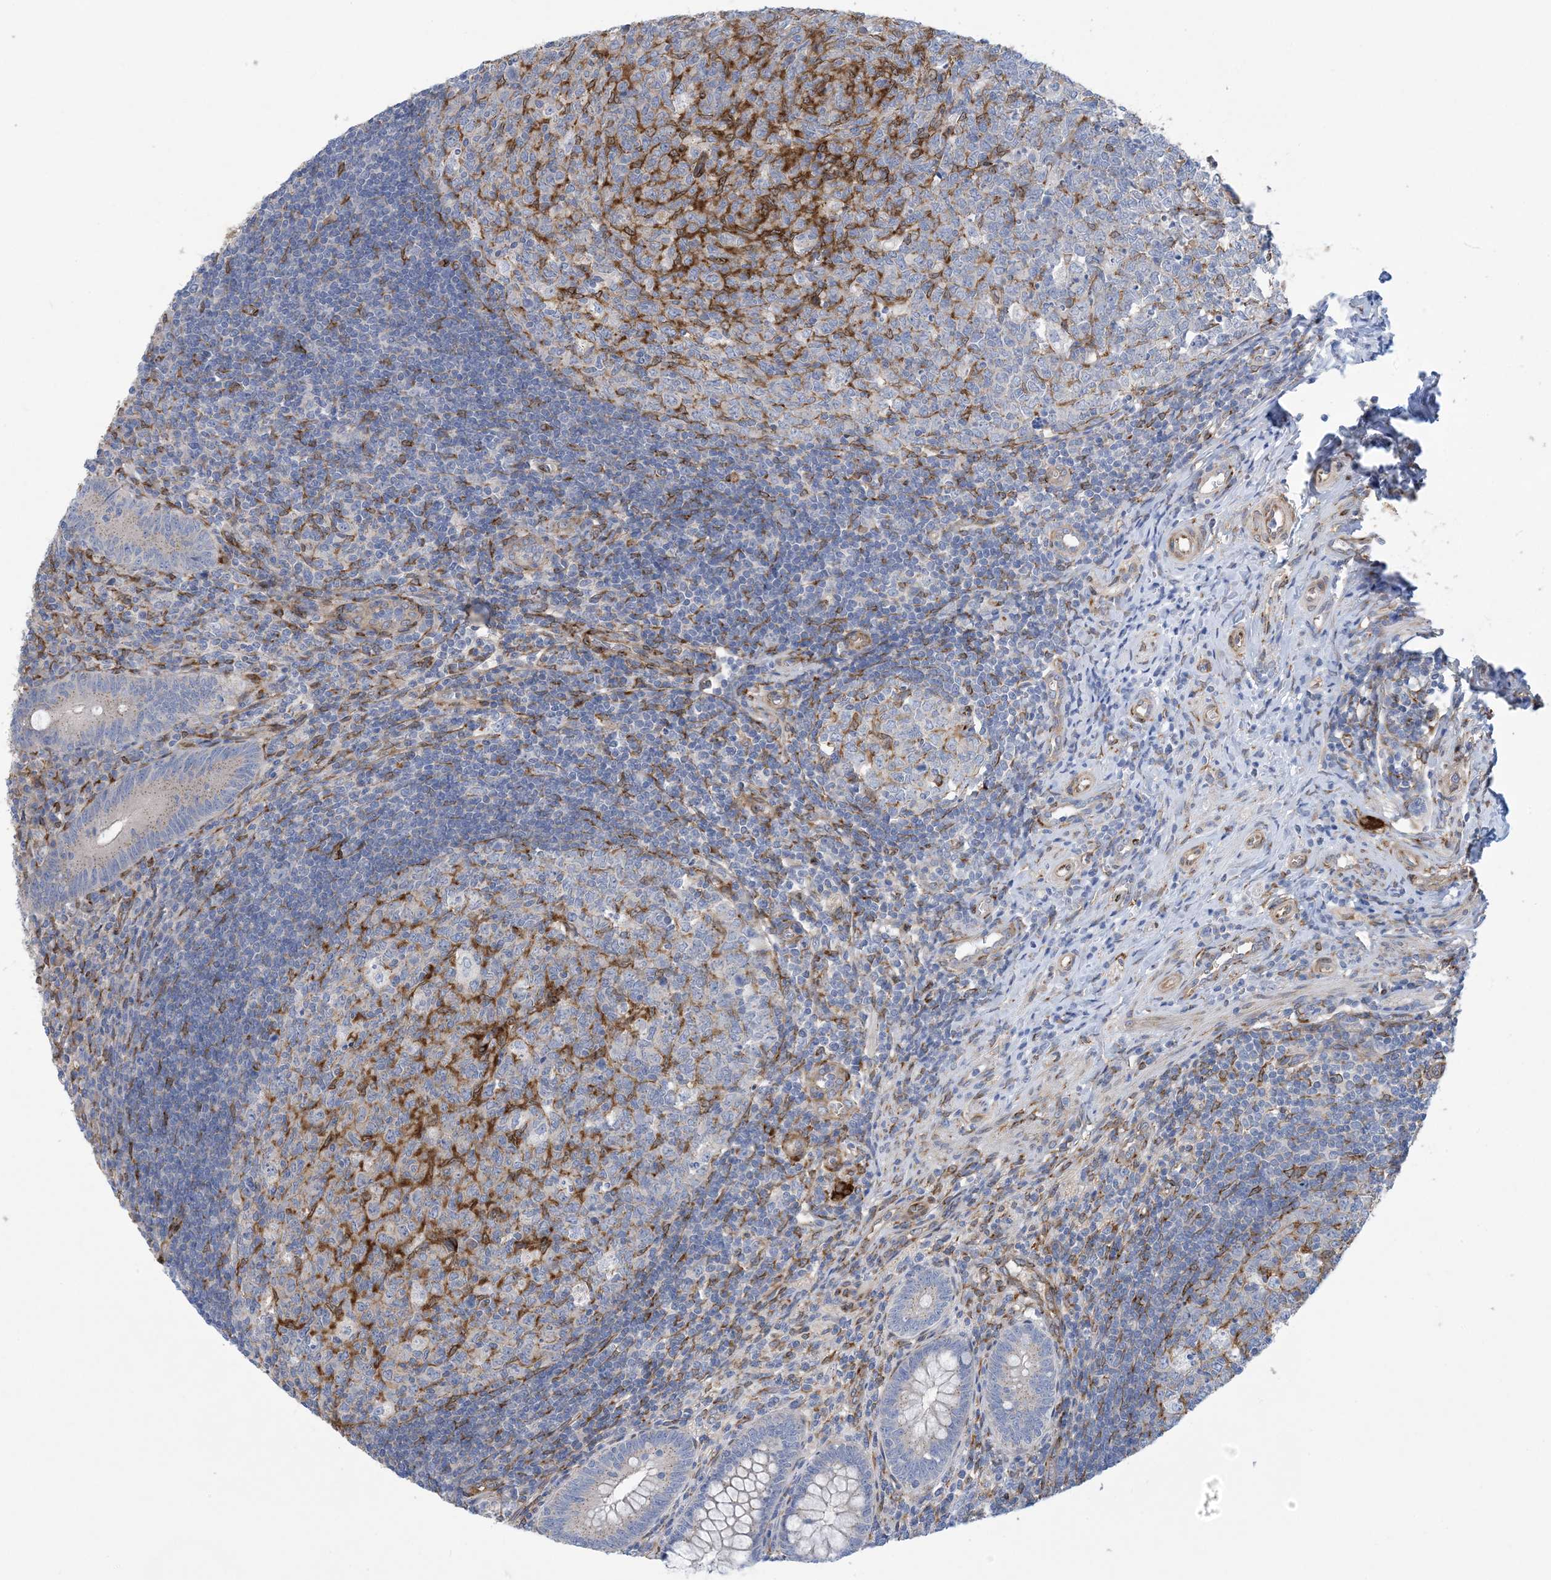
{"staining": {"intensity": "negative", "quantity": "none", "location": "none"}, "tissue": "appendix", "cell_type": "Glandular cells", "image_type": "normal", "snomed": [{"axis": "morphology", "description": "Normal tissue, NOS"}, {"axis": "topography", "description": "Appendix"}], "caption": "High magnification brightfield microscopy of unremarkable appendix stained with DAB (brown) and counterstained with hematoxylin (blue): glandular cells show no significant positivity. (Brightfield microscopy of DAB (3,3'-diaminobenzidine) IHC at high magnification).", "gene": "RBMS3", "patient": {"sex": "male", "age": 14}}